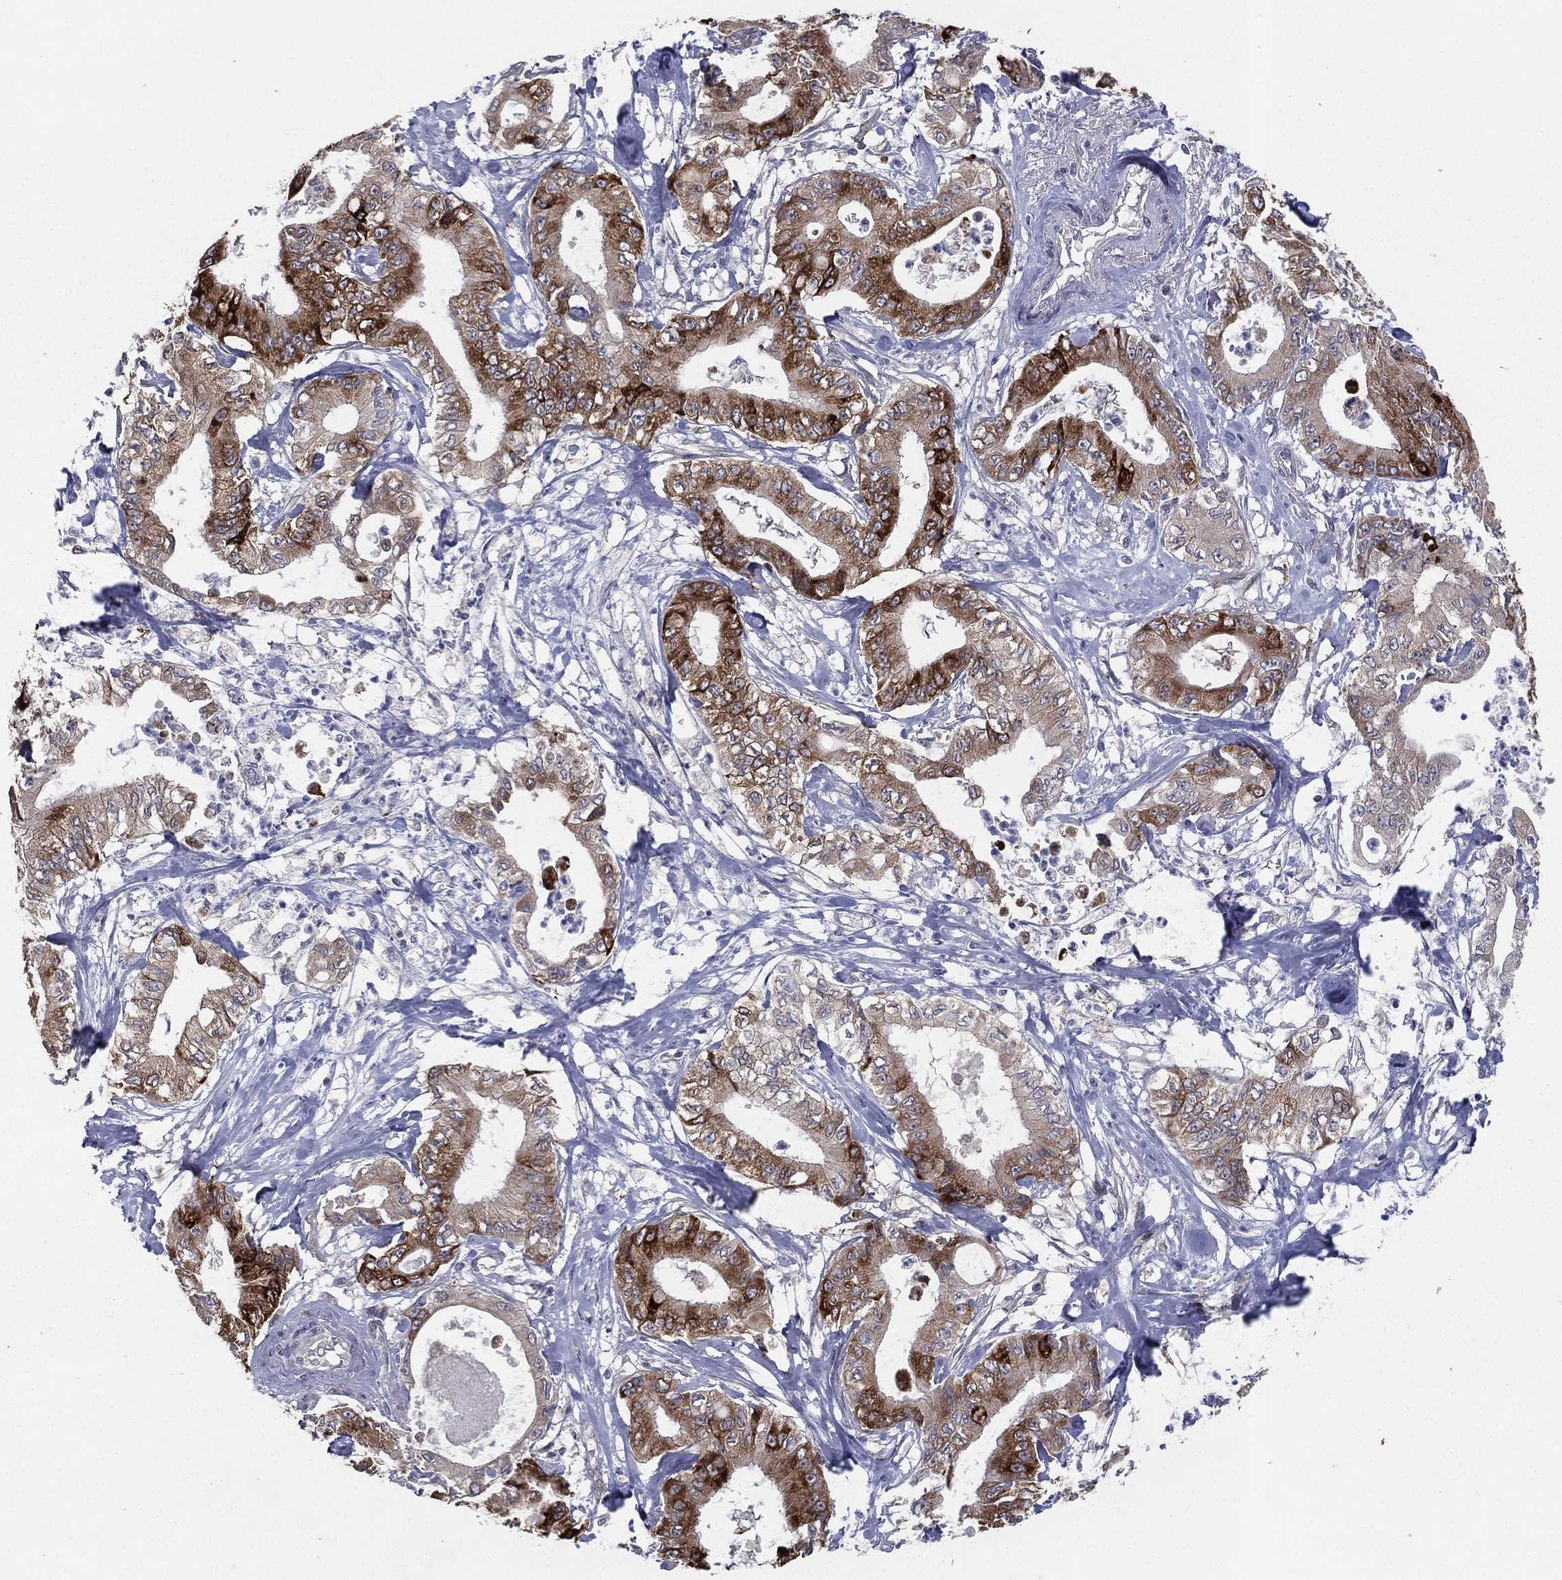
{"staining": {"intensity": "strong", "quantity": "25%-75%", "location": "cytoplasmic/membranous"}, "tissue": "pancreatic cancer", "cell_type": "Tumor cells", "image_type": "cancer", "snomed": [{"axis": "morphology", "description": "Adenocarcinoma, NOS"}, {"axis": "topography", "description": "Pancreas"}], "caption": "Protein expression by IHC exhibits strong cytoplasmic/membranous expression in about 25%-75% of tumor cells in pancreatic cancer.", "gene": "KAT14", "patient": {"sex": "male", "age": 71}}